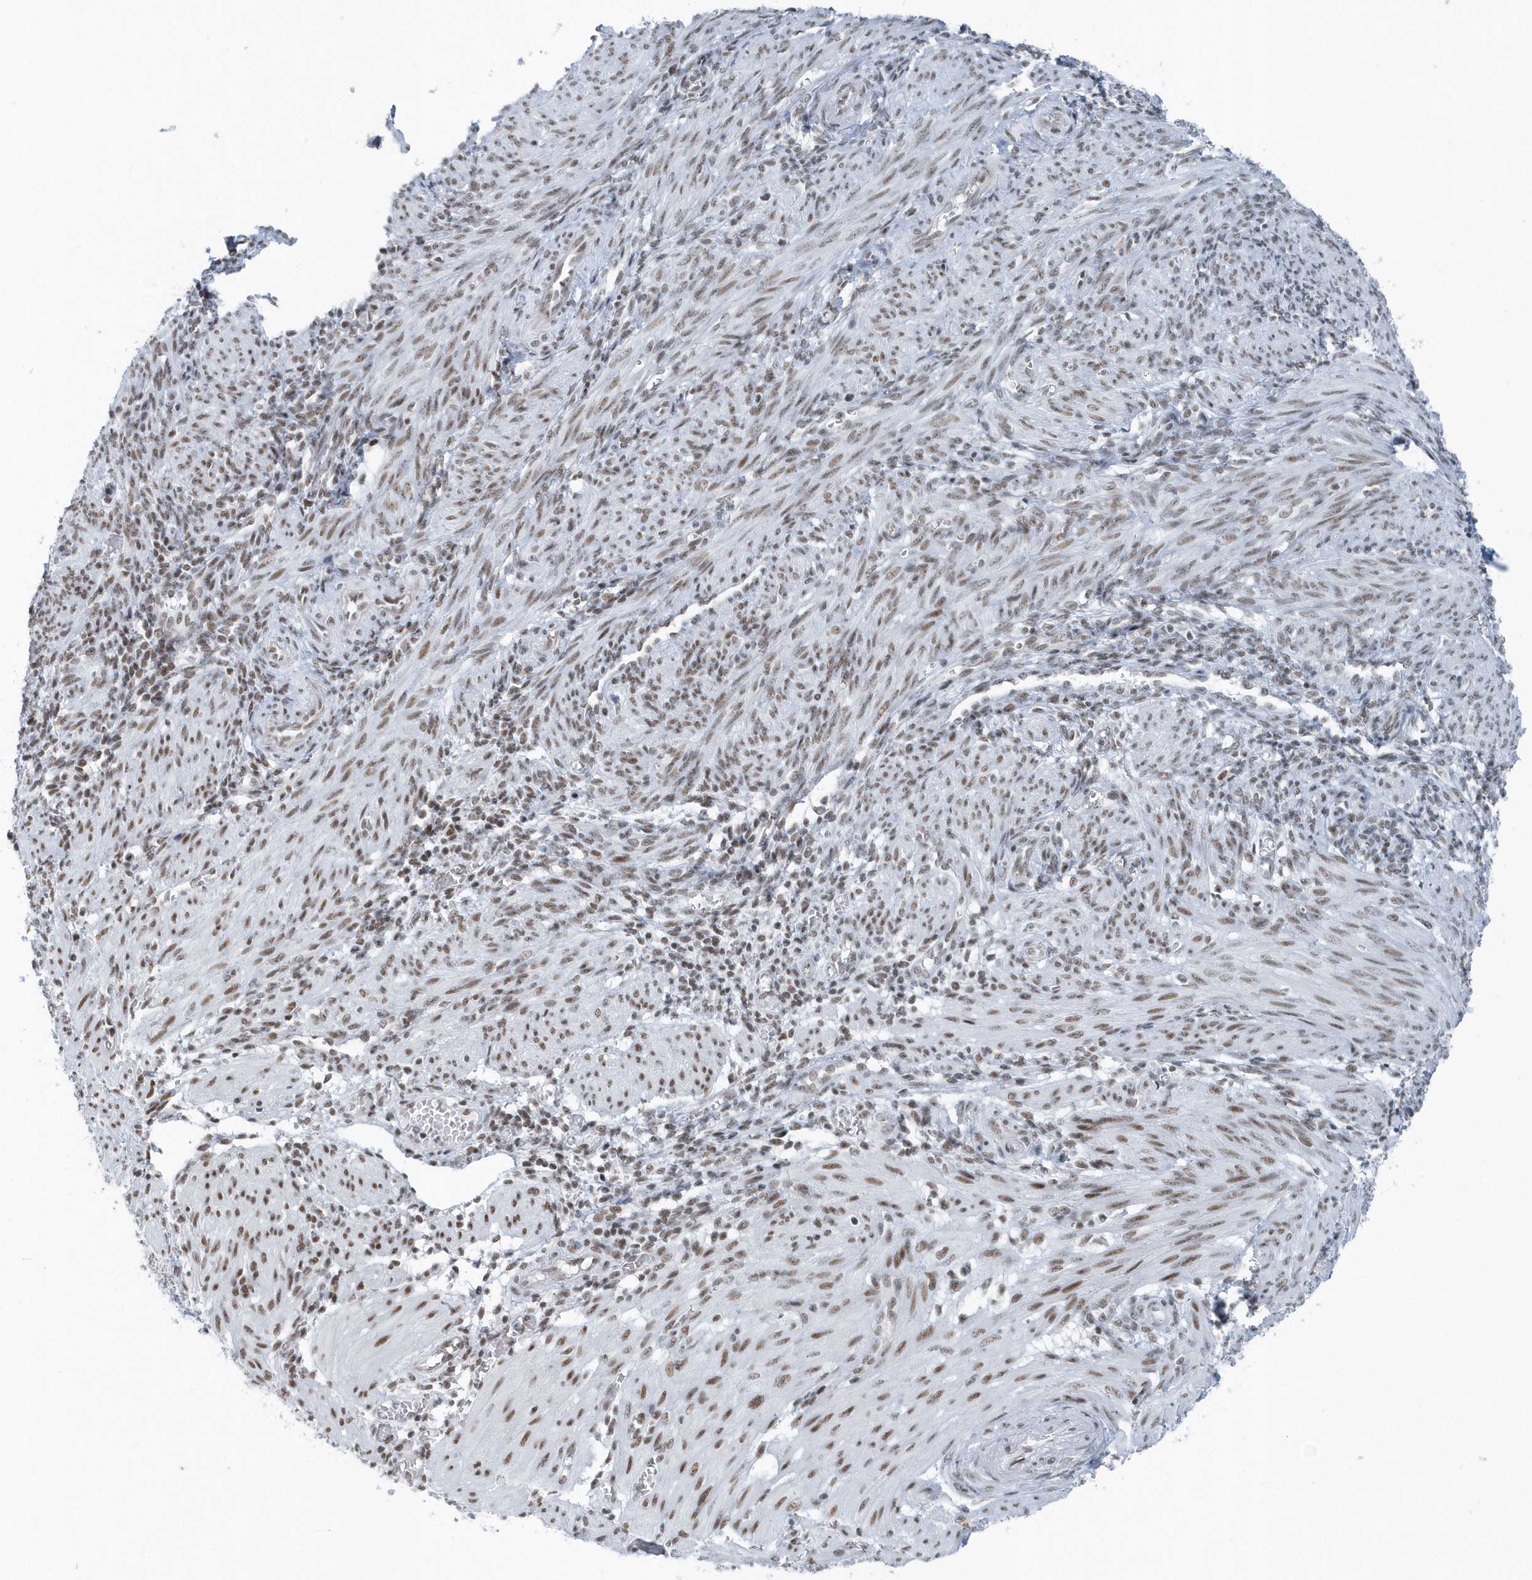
{"staining": {"intensity": "moderate", "quantity": "25%-75%", "location": "nuclear"}, "tissue": "smooth muscle", "cell_type": "Smooth muscle cells", "image_type": "normal", "snomed": [{"axis": "morphology", "description": "Normal tissue, NOS"}, {"axis": "topography", "description": "Smooth muscle"}], "caption": "A brown stain highlights moderate nuclear staining of a protein in smooth muscle cells of benign human smooth muscle. (DAB (3,3'-diaminobenzidine) IHC, brown staining for protein, blue staining for nuclei).", "gene": "FIP1L1", "patient": {"sex": "female", "age": 39}}